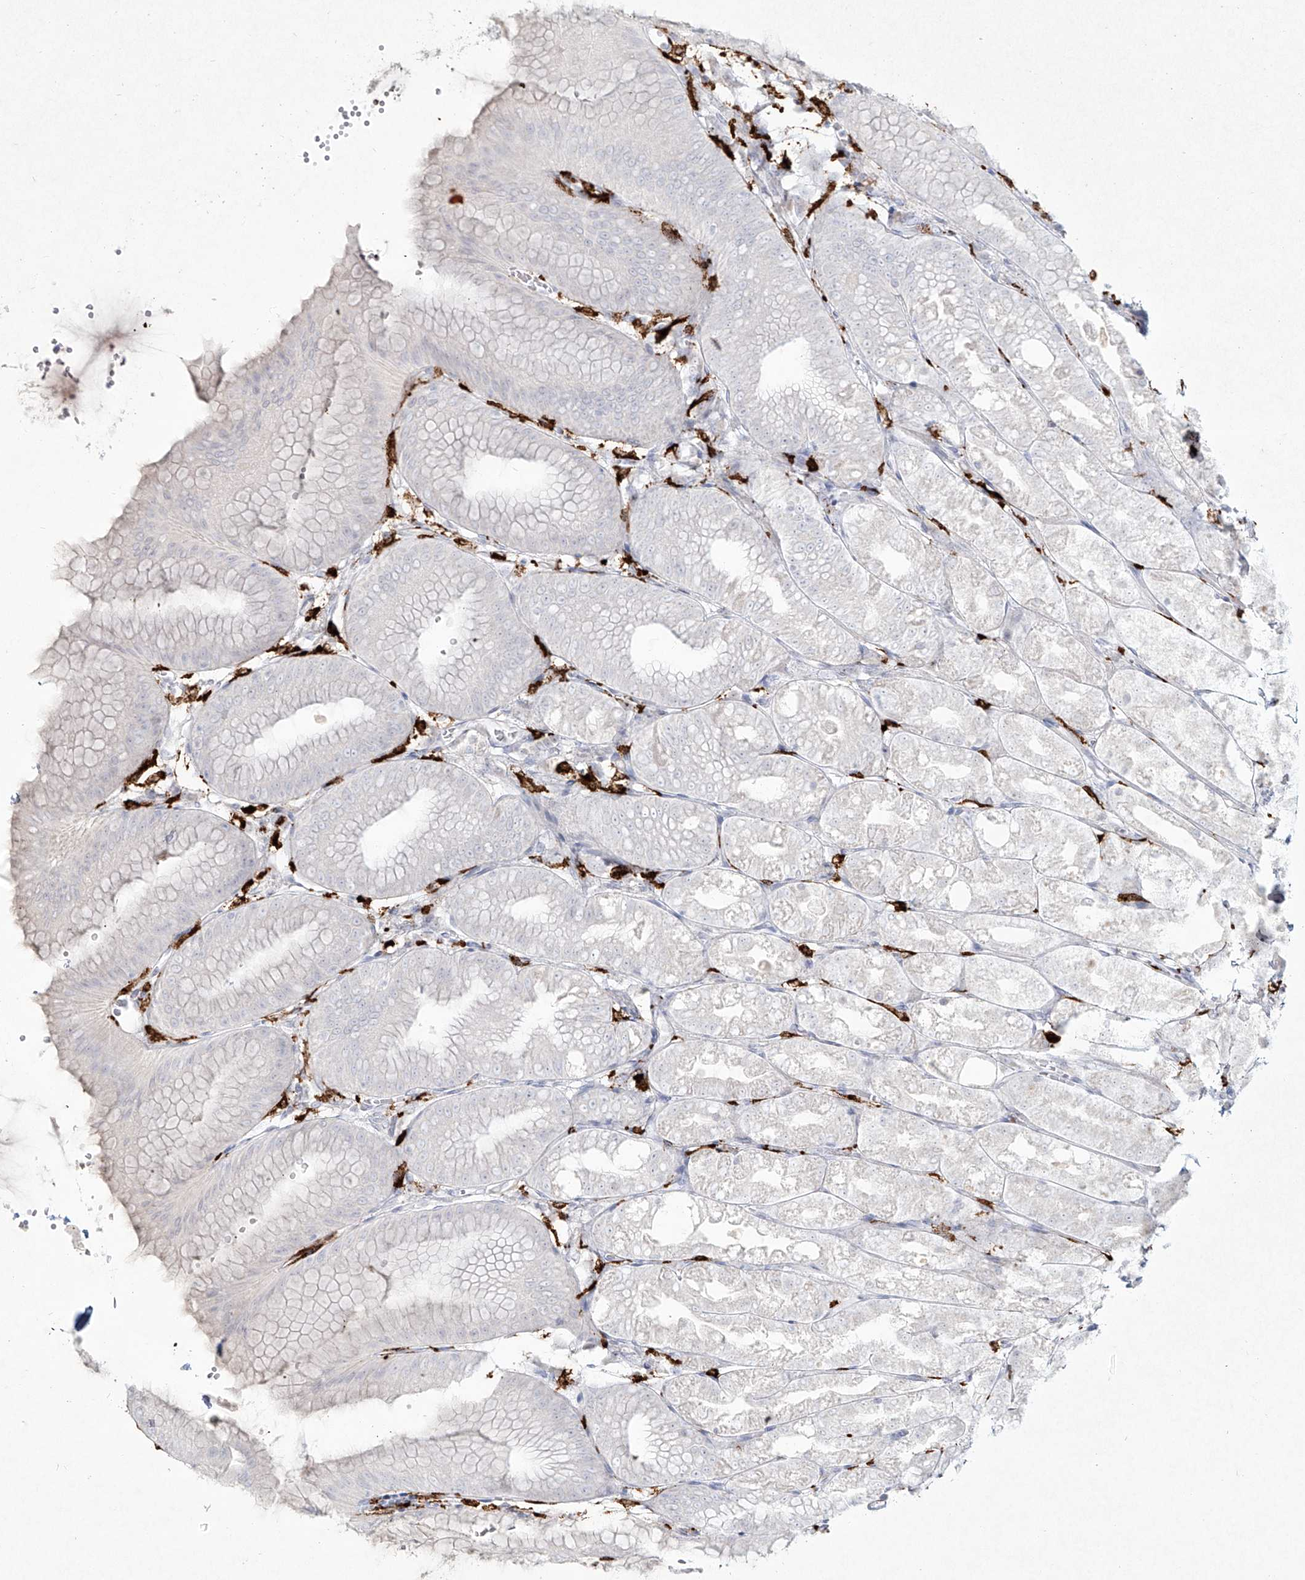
{"staining": {"intensity": "negative", "quantity": "none", "location": "none"}, "tissue": "stomach", "cell_type": "Glandular cells", "image_type": "normal", "snomed": [{"axis": "morphology", "description": "Normal tissue, NOS"}, {"axis": "topography", "description": "Stomach, lower"}], "caption": "The histopathology image demonstrates no staining of glandular cells in unremarkable stomach.", "gene": "CD209", "patient": {"sex": "male", "age": 71}}